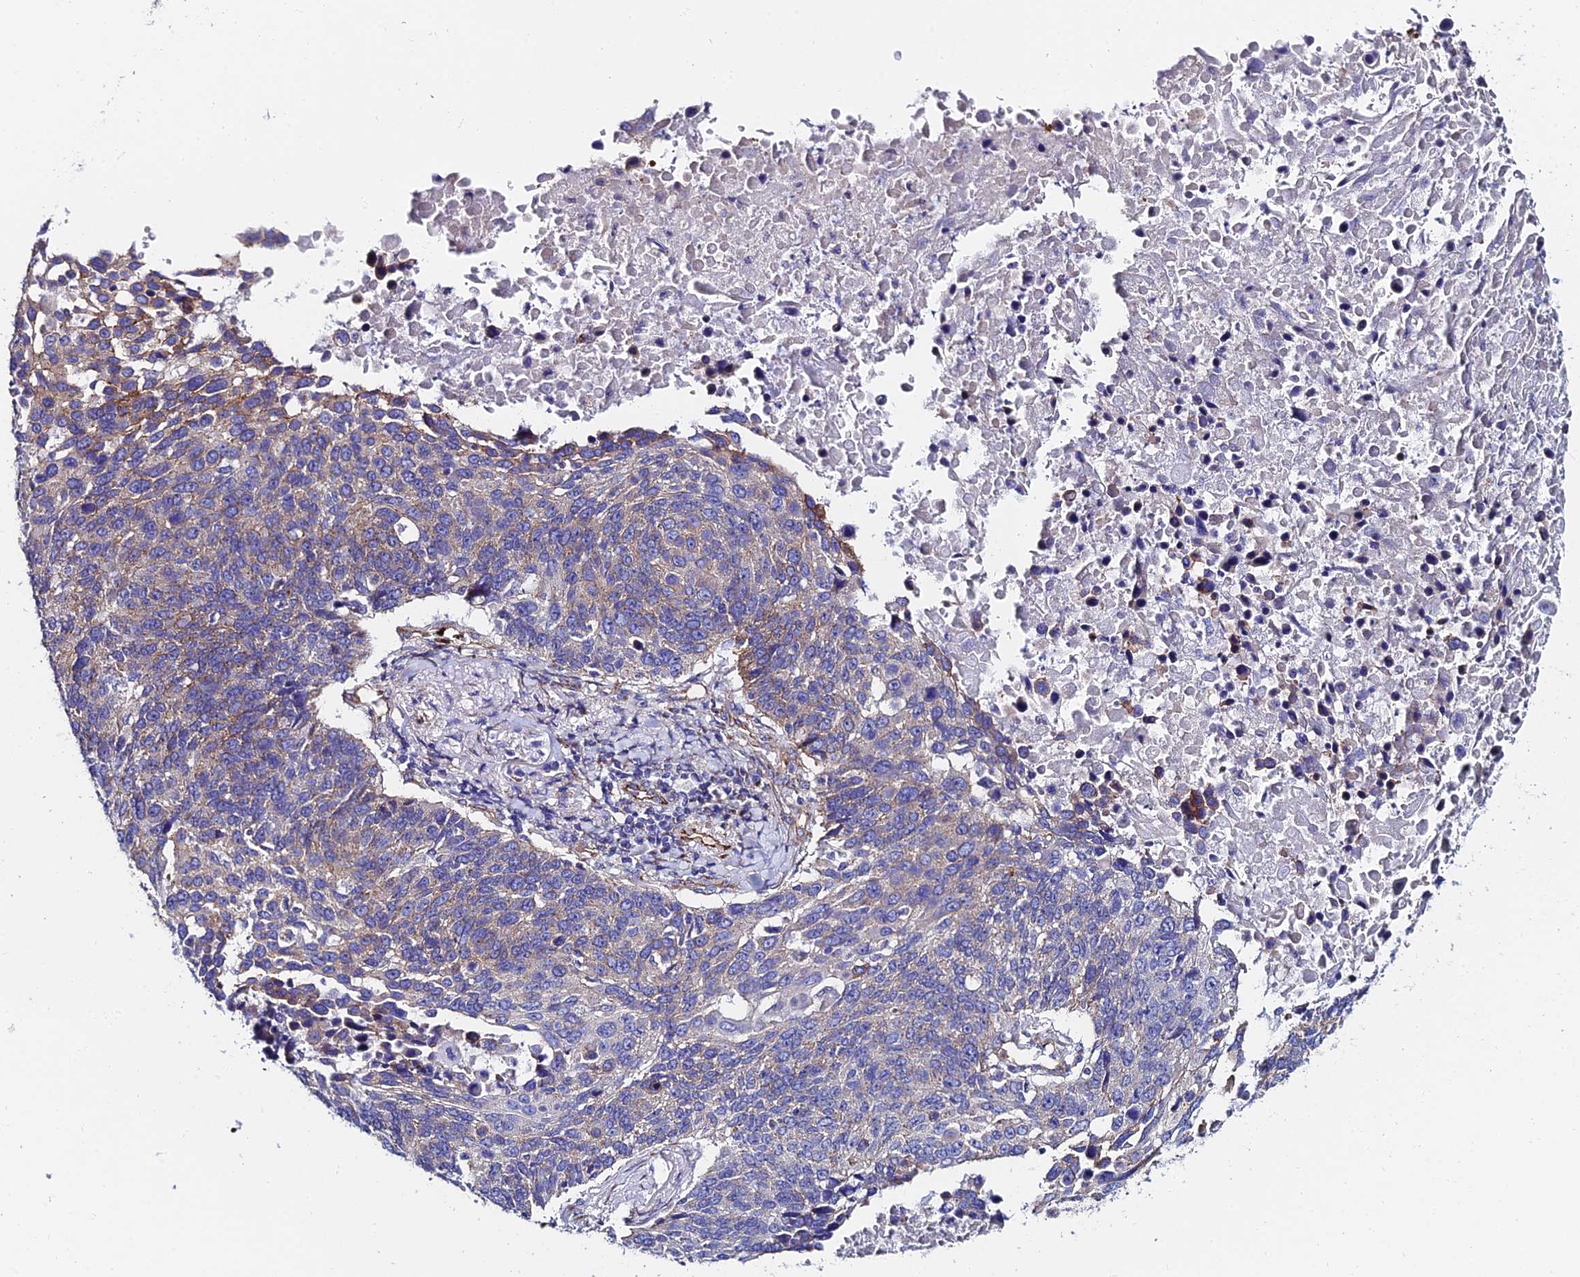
{"staining": {"intensity": "negative", "quantity": "none", "location": "none"}, "tissue": "lung cancer", "cell_type": "Tumor cells", "image_type": "cancer", "snomed": [{"axis": "morphology", "description": "Normal tissue, NOS"}, {"axis": "morphology", "description": "Squamous cell carcinoma, NOS"}, {"axis": "topography", "description": "Lymph node"}, {"axis": "topography", "description": "Lung"}], "caption": "The micrograph exhibits no staining of tumor cells in lung squamous cell carcinoma. Brightfield microscopy of immunohistochemistry stained with DAB (3,3'-diaminobenzidine) (brown) and hematoxylin (blue), captured at high magnification.", "gene": "ADGRF3", "patient": {"sex": "male", "age": 66}}